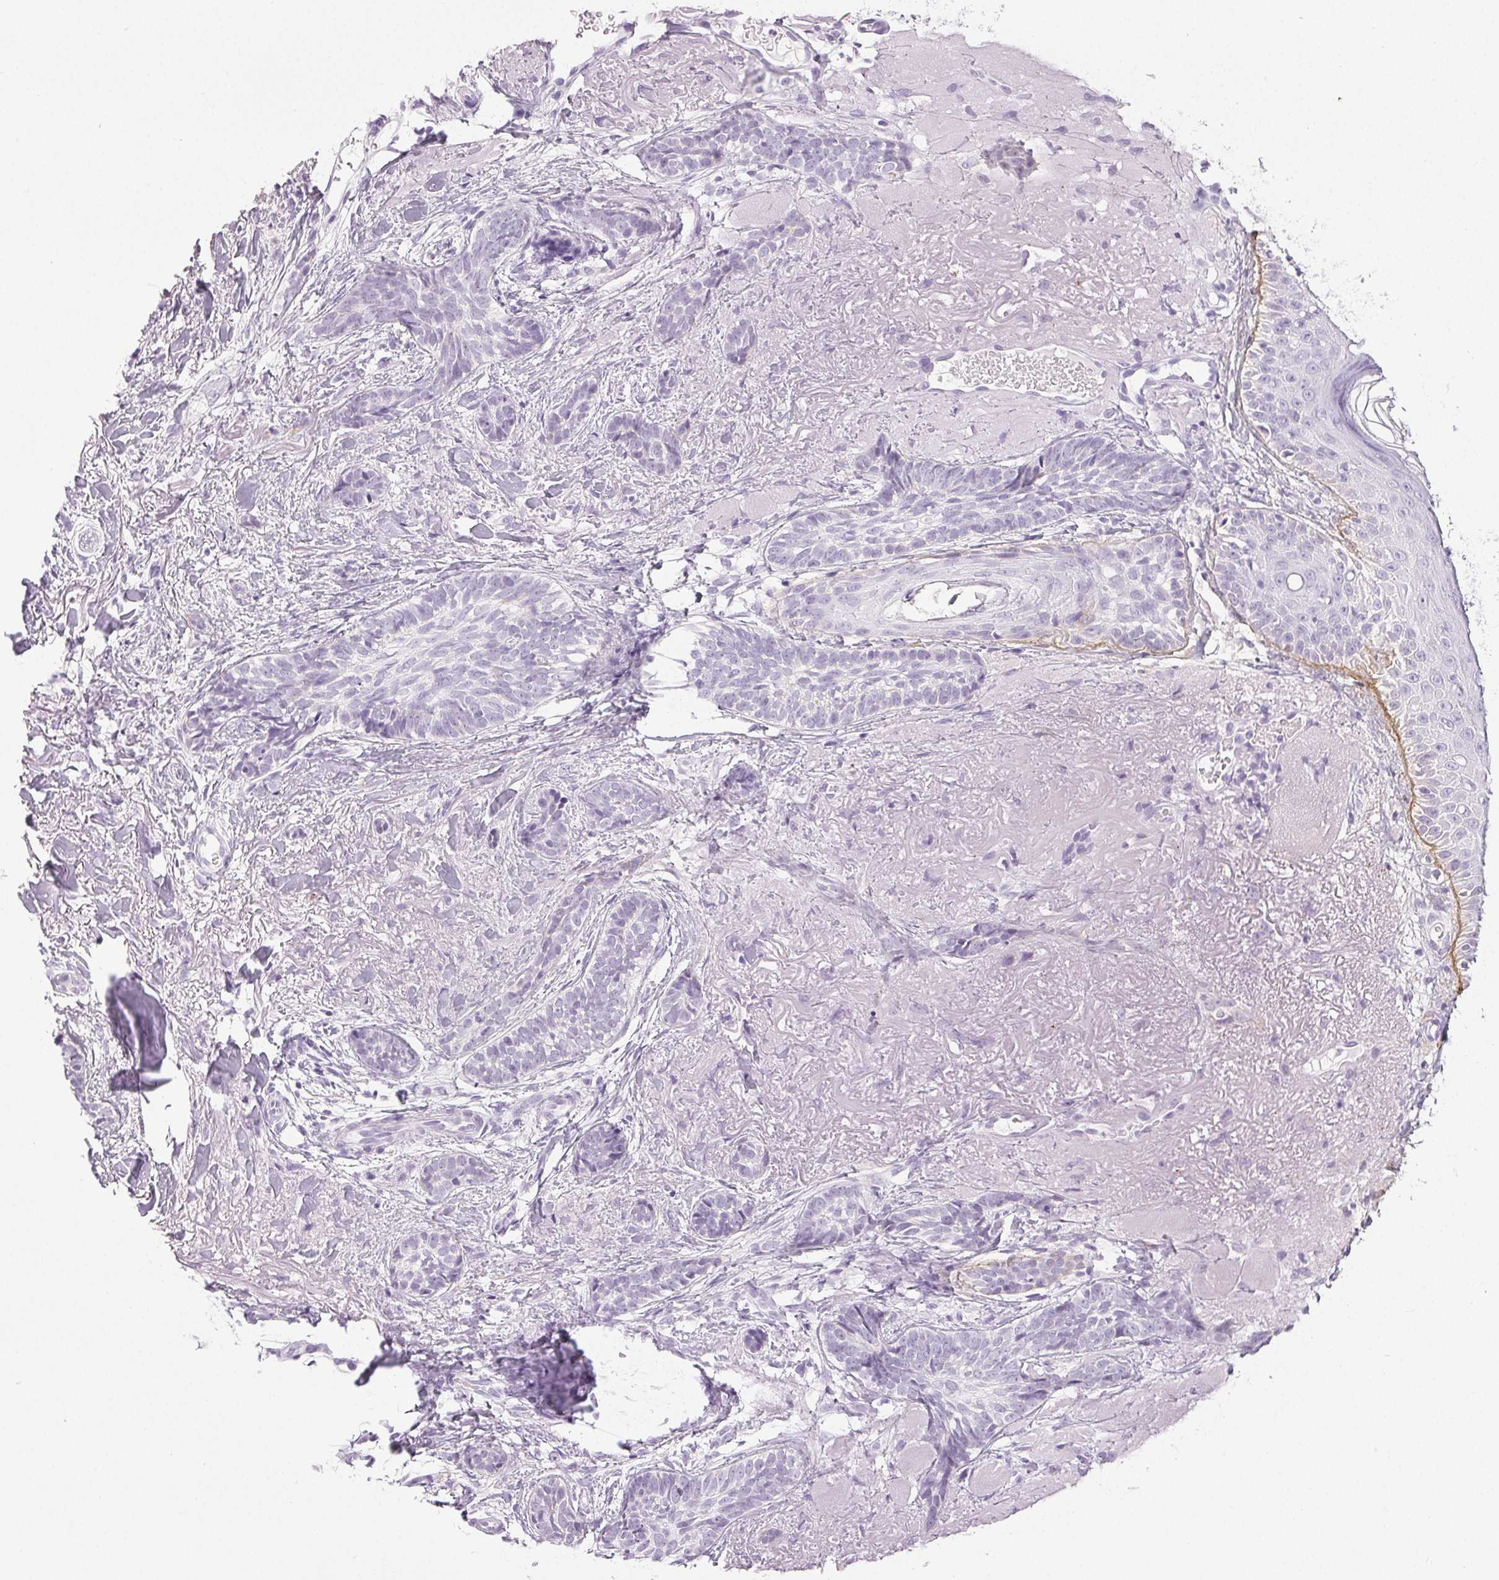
{"staining": {"intensity": "negative", "quantity": "none", "location": "none"}, "tissue": "skin cancer", "cell_type": "Tumor cells", "image_type": "cancer", "snomed": [{"axis": "morphology", "description": "Basal cell carcinoma"}, {"axis": "morphology", "description": "BCC, high aggressive"}, {"axis": "topography", "description": "Skin"}], "caption": "Protein analysis of skin cancer (basal cell carcinoma) shows no significant expression in tumor cells.", "gene": "COL7A1", "patient": {"sex": "female", "age": 79}}